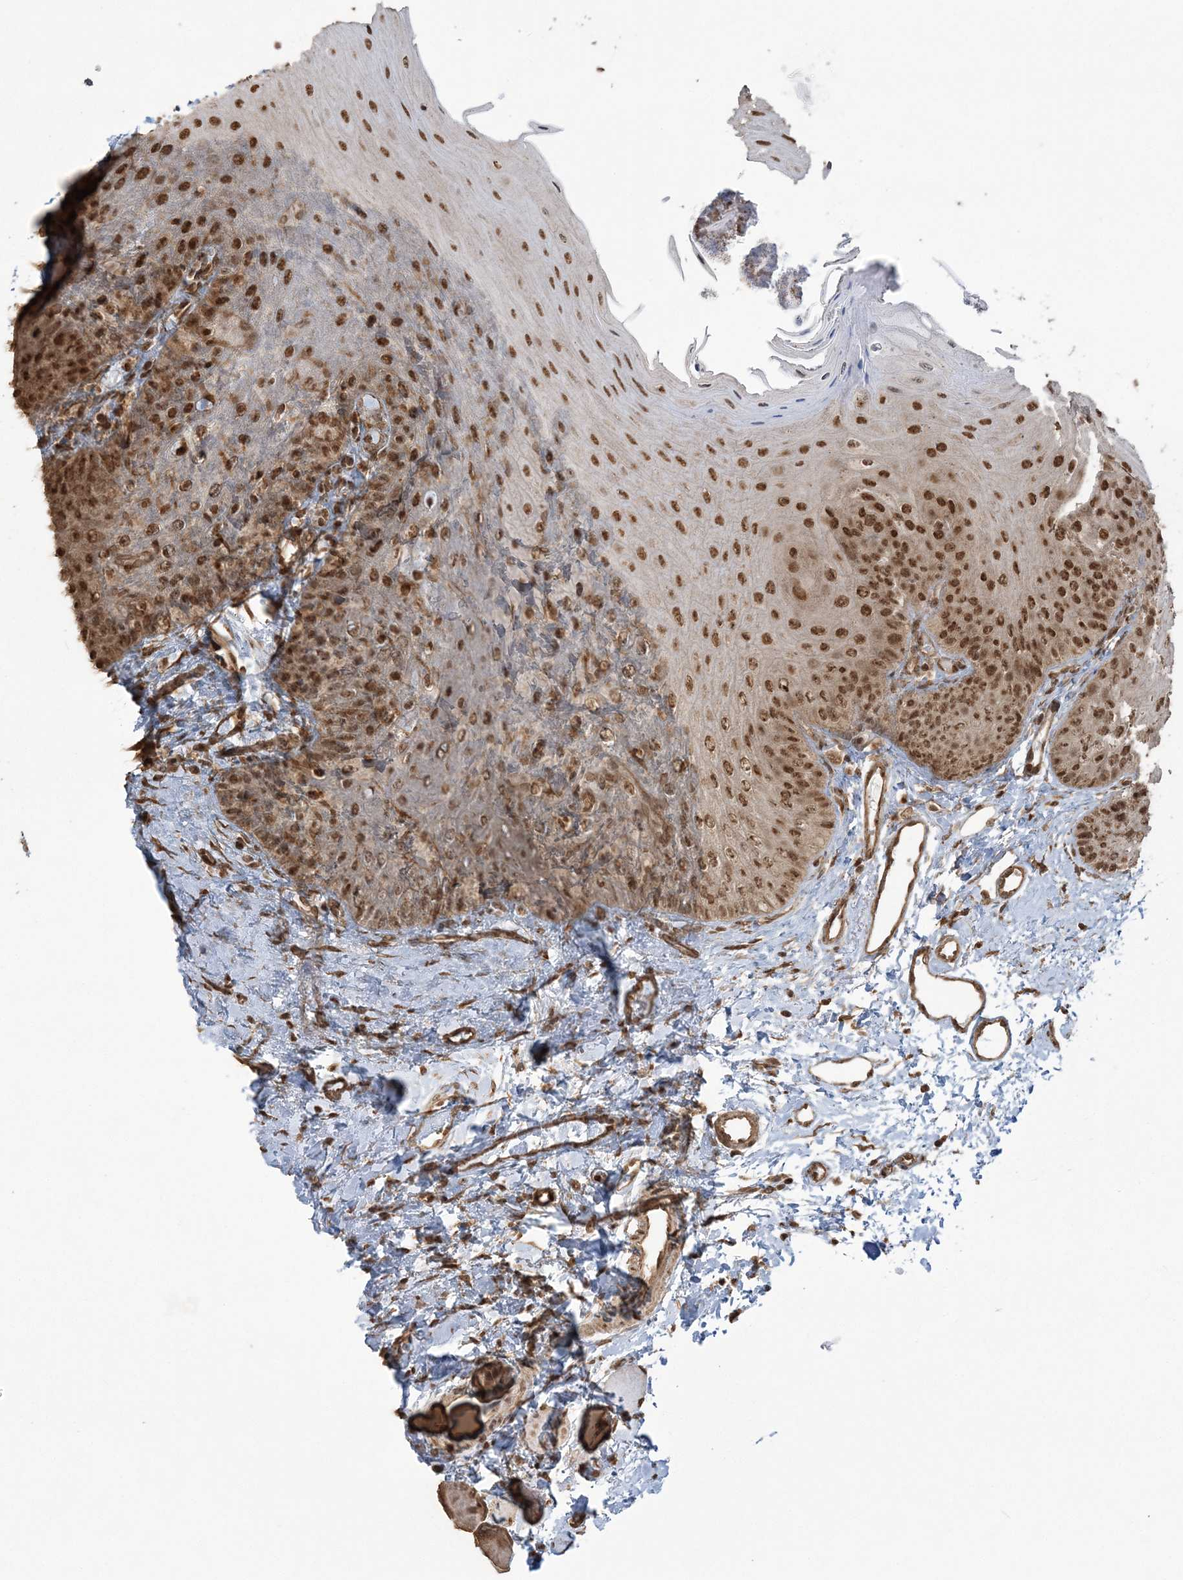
{"staining": {"intensity": "strong", "quantity": ">75%", "location": "nuclear"}, "tissue": "oral mucosa", "cell_type": "Squamous epithelial cells", "image_type": "normal", "snomed": [{"axis": "morphology", "description": "Normal tissue, NOS"}, {"axis": "topography", "description": "Oral tissue"}], "caption": "Immunohistochemical staining of normal oral mucosa exhibits strong nuclear protein staining in about >75% of squamous epithelial cells.", "gene": "ZNF839", "patient": {"sex": "female", "age": 68}}